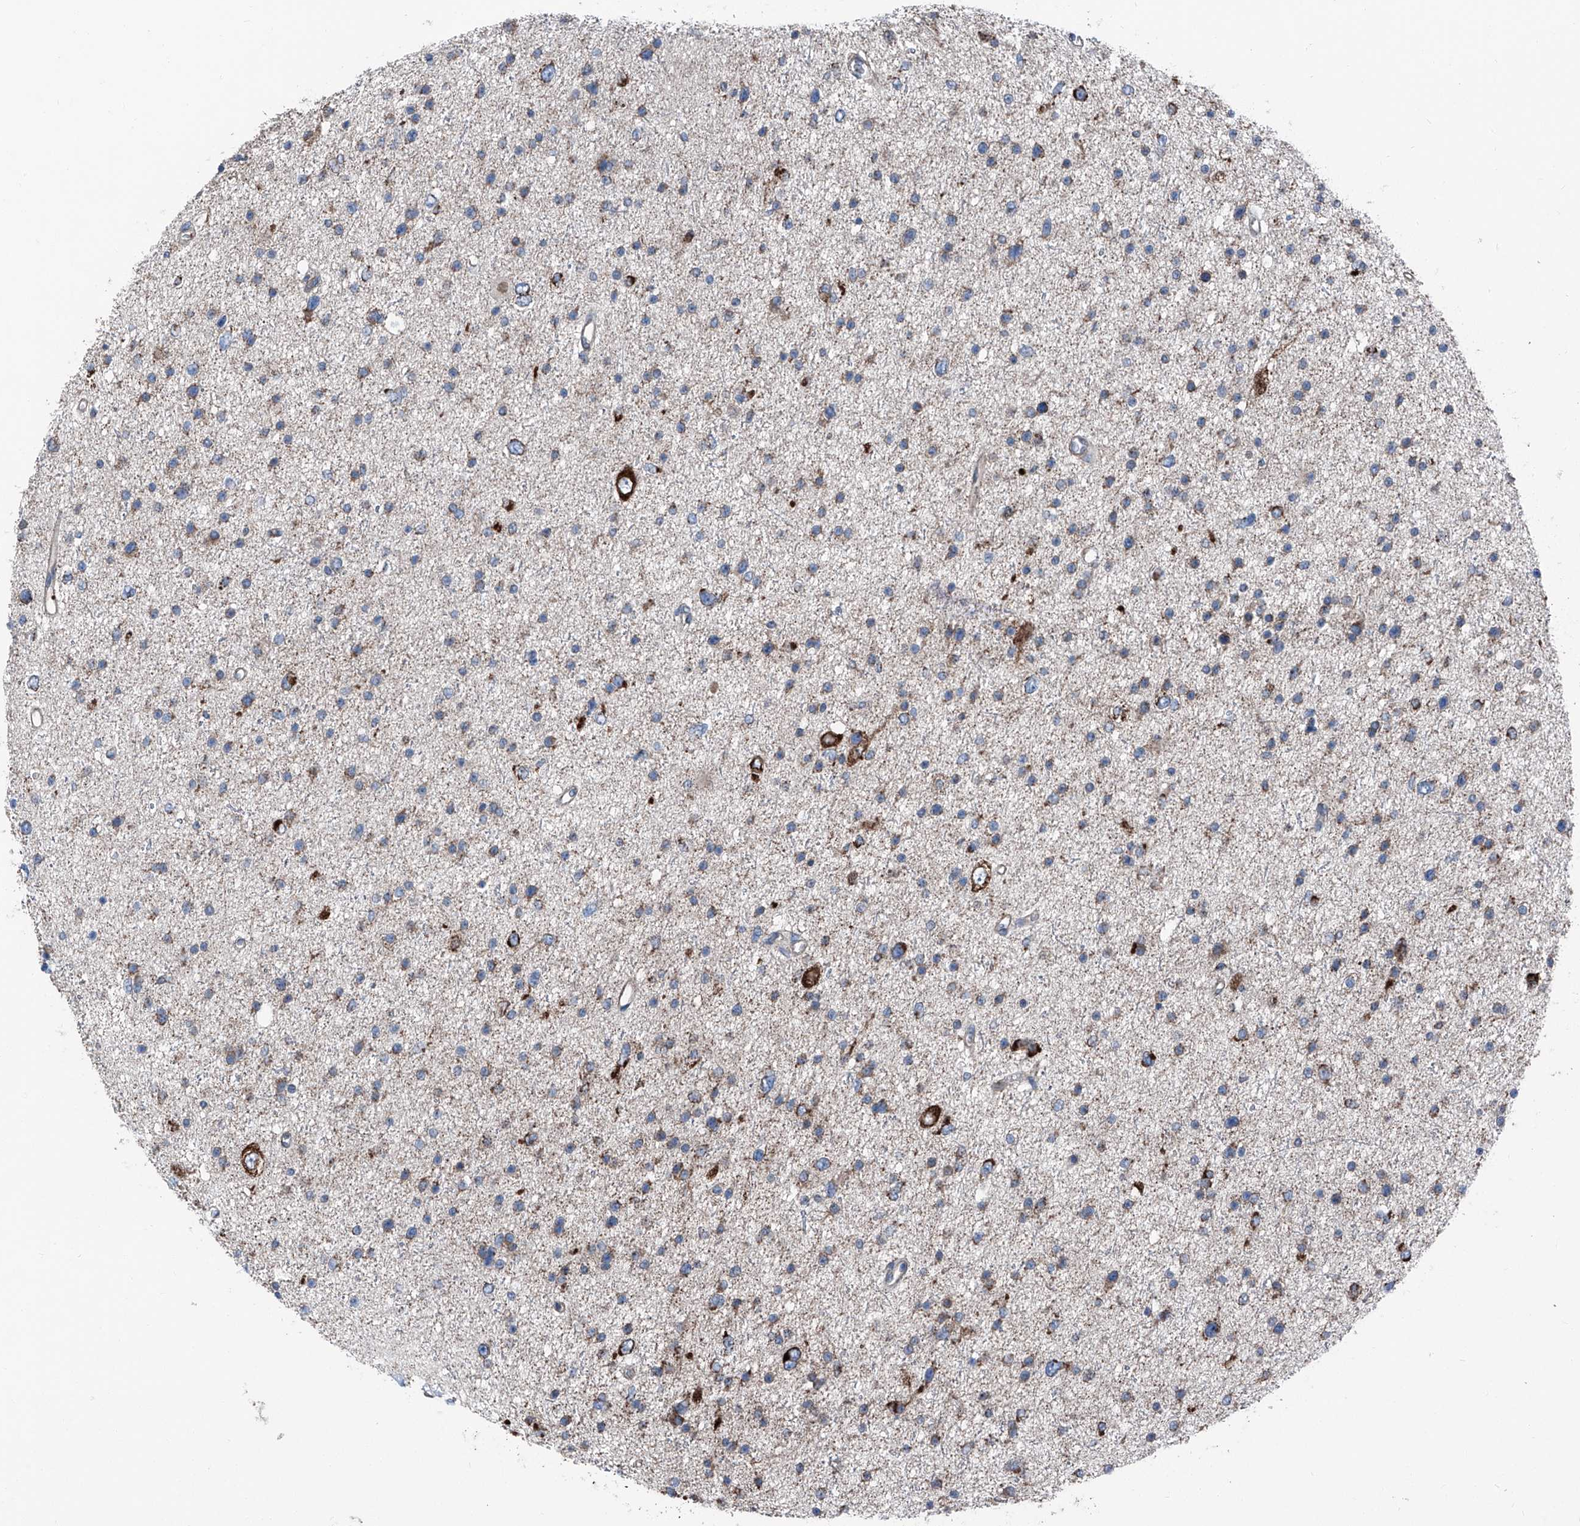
{"staining": {"intensity": "moderate", "quantity": "<25%", "location": "cytoplasmic/membranous"}, "tissue": "glioma", "cell_type": "Tumor cells", "image_type": "cancer", "snomed": [{"axis": "morphology", "description": "Glioma, malignant, Low grade"}, {"axis": "topography", "description": "Brain"}], "caption": "There is low levels of moderate cytoplasmic/membranous positivity in tumor cells of glioma, as demonstrated by immunohistochemical staining (brown color).", "gene": "GPAT3", "patient": {"sex": "female", "age": 37}}